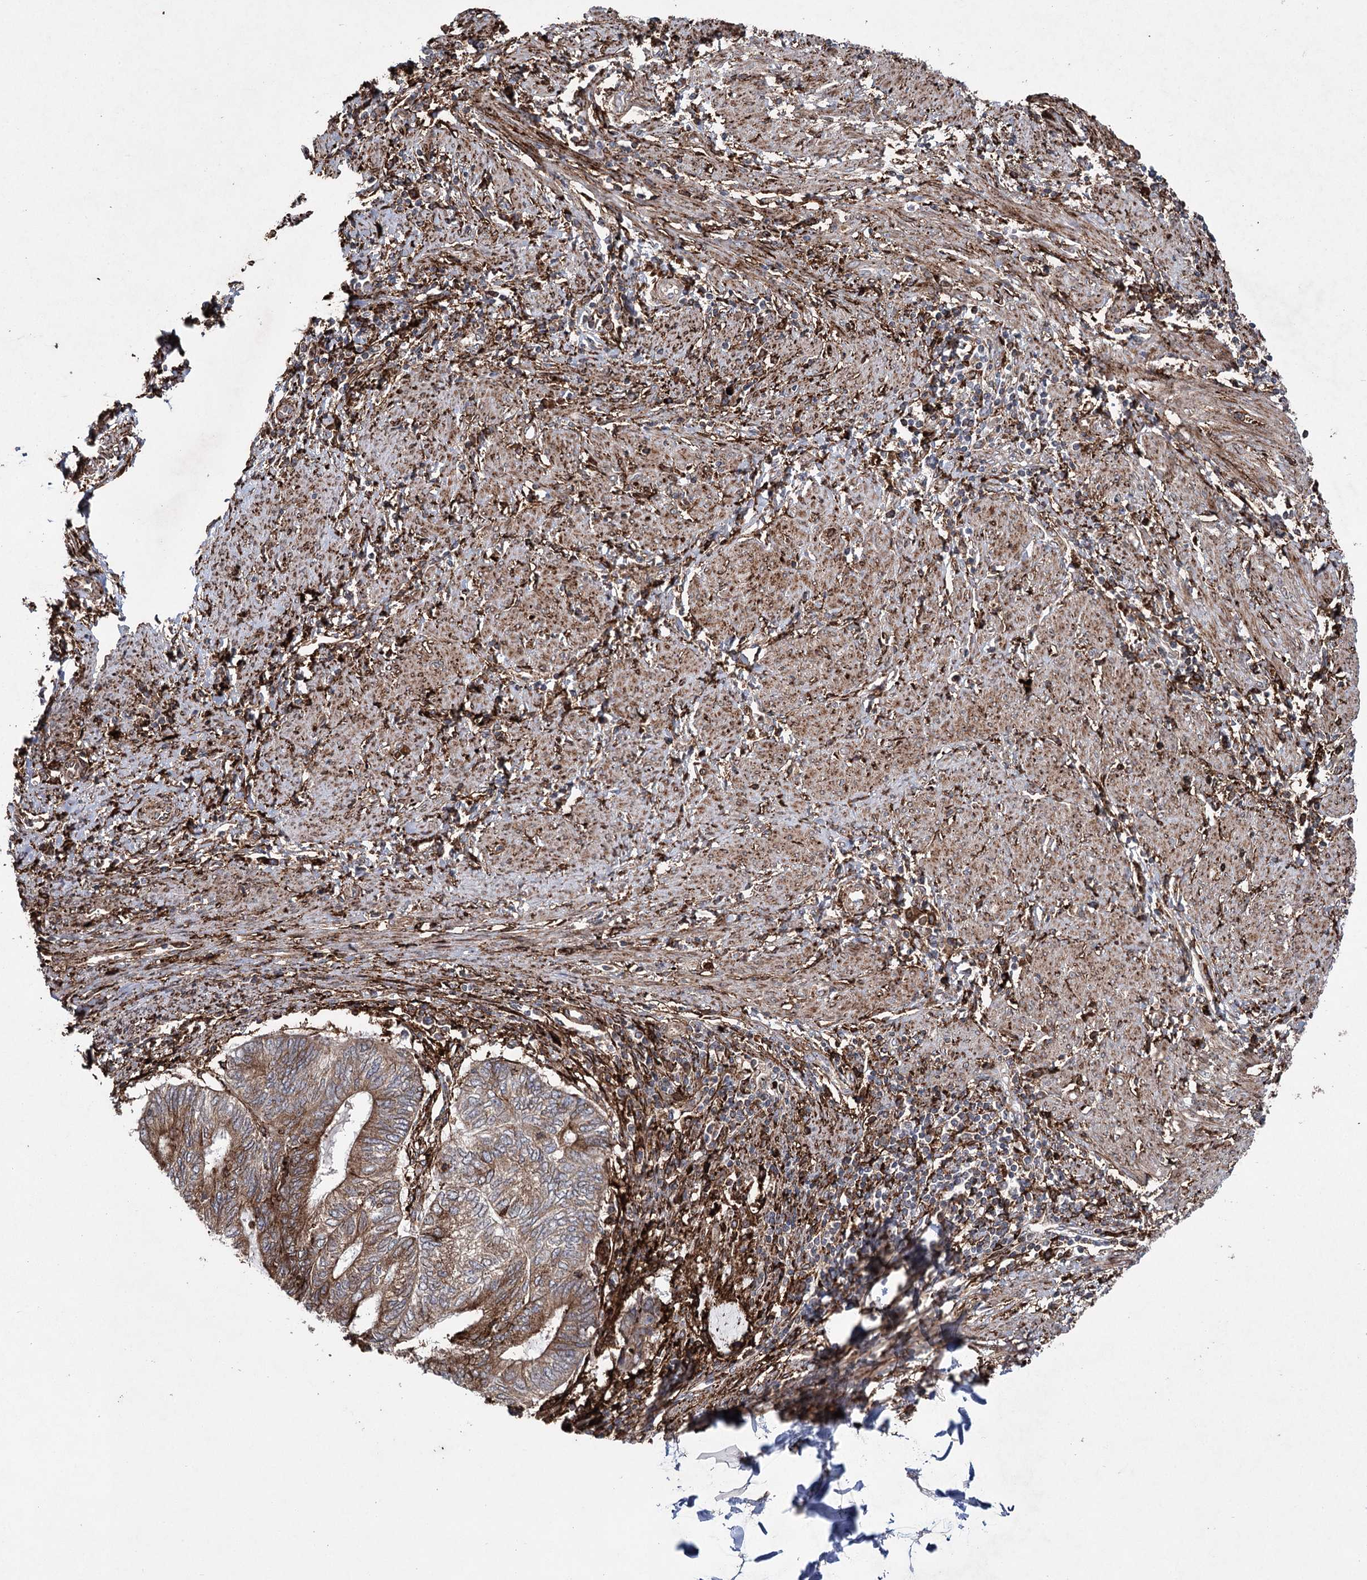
{"staining": {"intensity": "moderate", "quantity": ">75%", "location": "cytoplasmic/membranous"}, "tissue": "endometrial cancer", "cell_type": "Tumor cells", "image_type": "cancer", "snomed": [{"axis": "morphology", "description": "Adenocarcinoma, NOS"}, {"axis": "topography", "description": "Uterus"}, {"axis": "topography", "description": "Endometrium"}], "caption": "DAB (3,3'-diaminobenzidine) immunohistochemical staining of adenocarcinoma (endometrial) demonstrates moderate cytoplasmic/membranous protein positivity in approximately >75% of tumor cells. Using DAB (3,3'-diaminobenzidine) (brown) and hematoxylin (blue) stains, captured at high magnification using brightfield microscopy.", "gene": "DCUN1D4", "patient": {"sex": "female", "age": 70}}